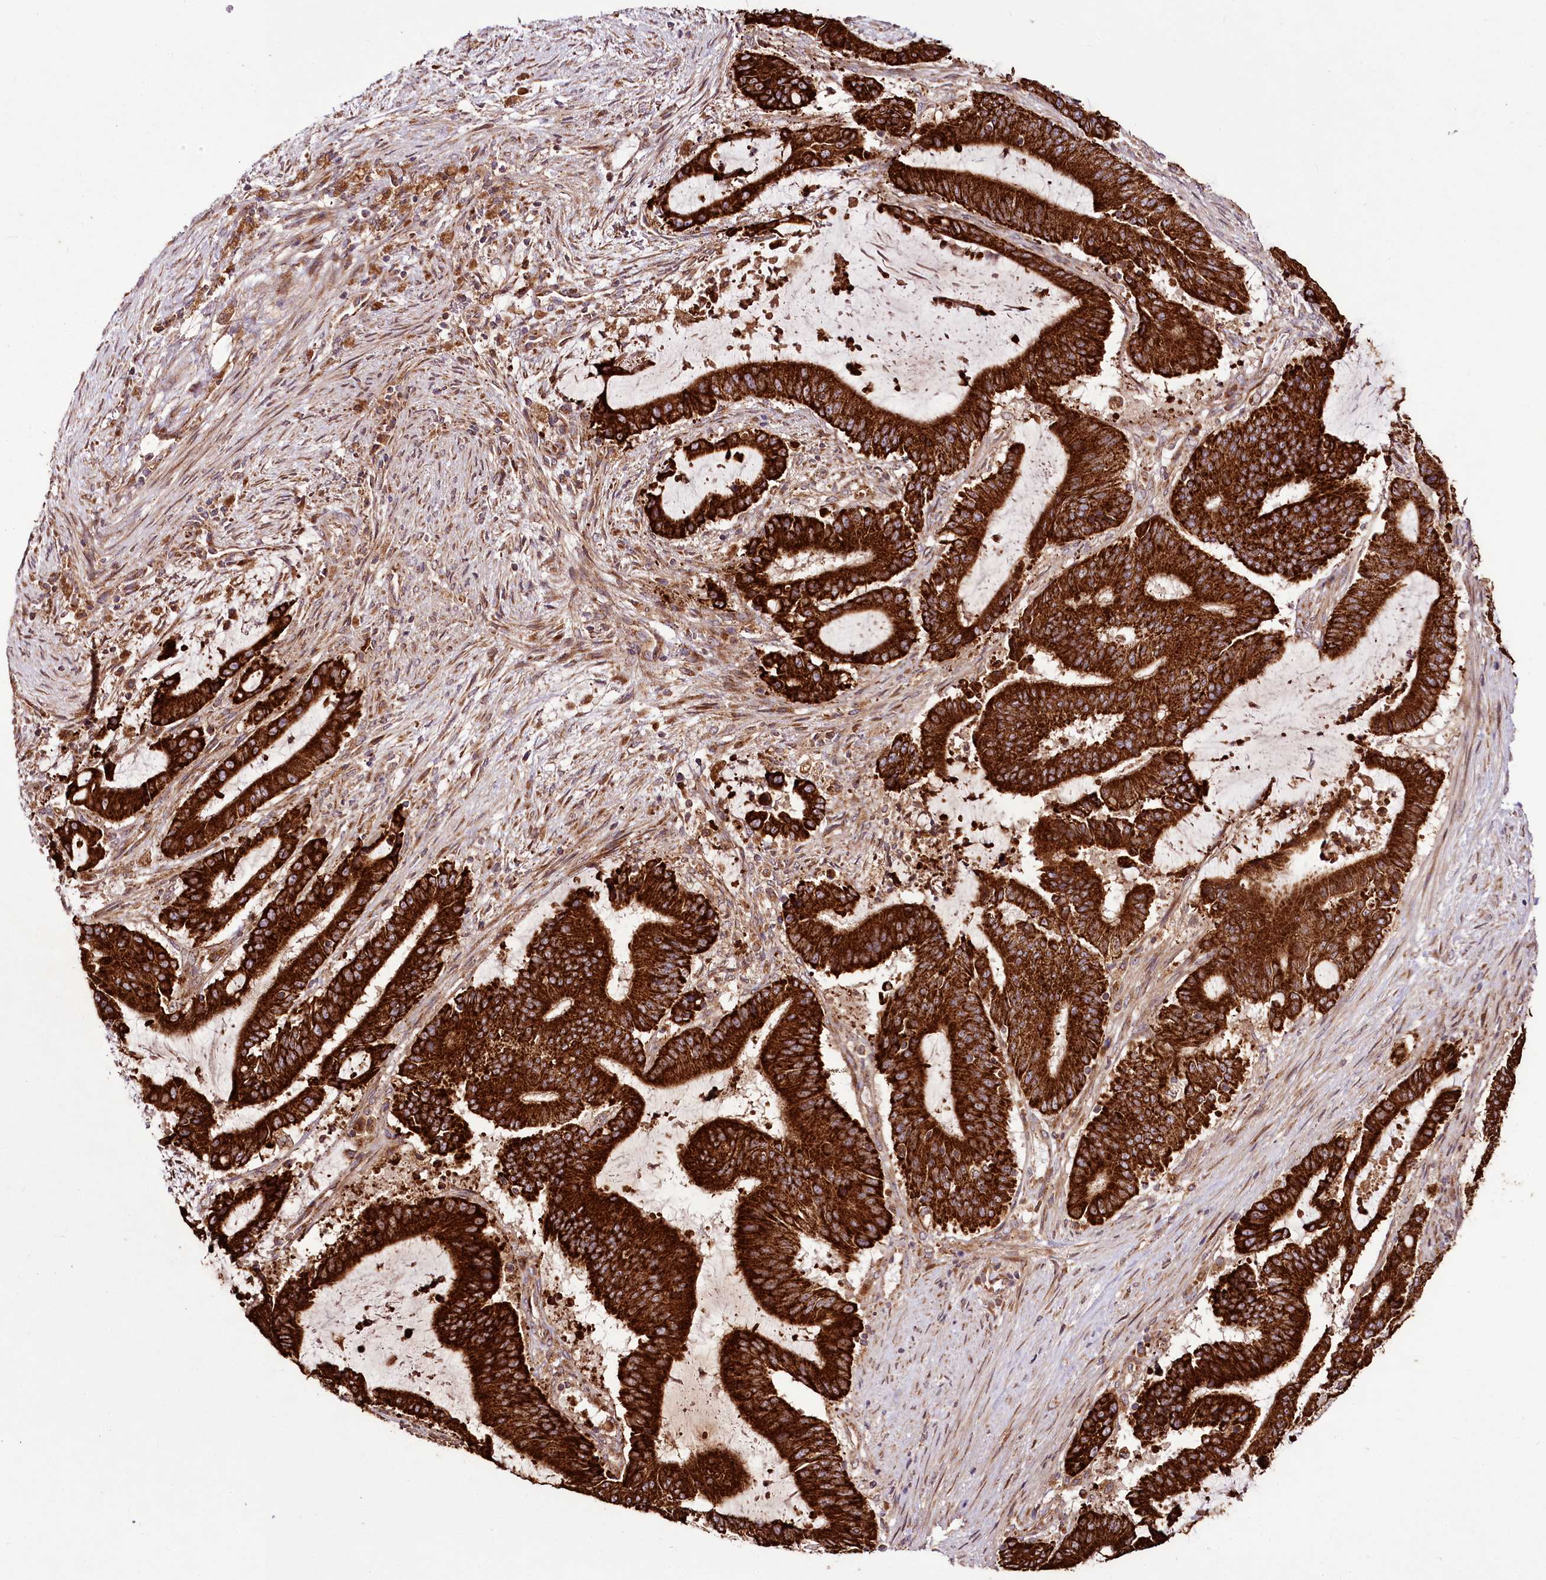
{"staining": {"intensity": "strong", "quantity": ">75%", "location": "cytoplasmic/membranous"}, "tissue": "liver cancer", "cell_type": "Tumor cells", "image_type": "cancer", "snomed": [{"axis": "morphology", "description": "Normal tissue, NOS"}, {"axis": "morphology", "description": "Cholangiocarcinoma"}, {"axis": "topography", "description": "Liver"}, {"axis": "topography", "description": "Peripheral nerve tissue"}], "caption": "A brown stain labels strong cytoplasmic/membranous staining of a protein in cholangiocarcinoma (liver) tumor cells.", "gene": "RAB7A", "patient": {"sex": "female", "age": 73}}